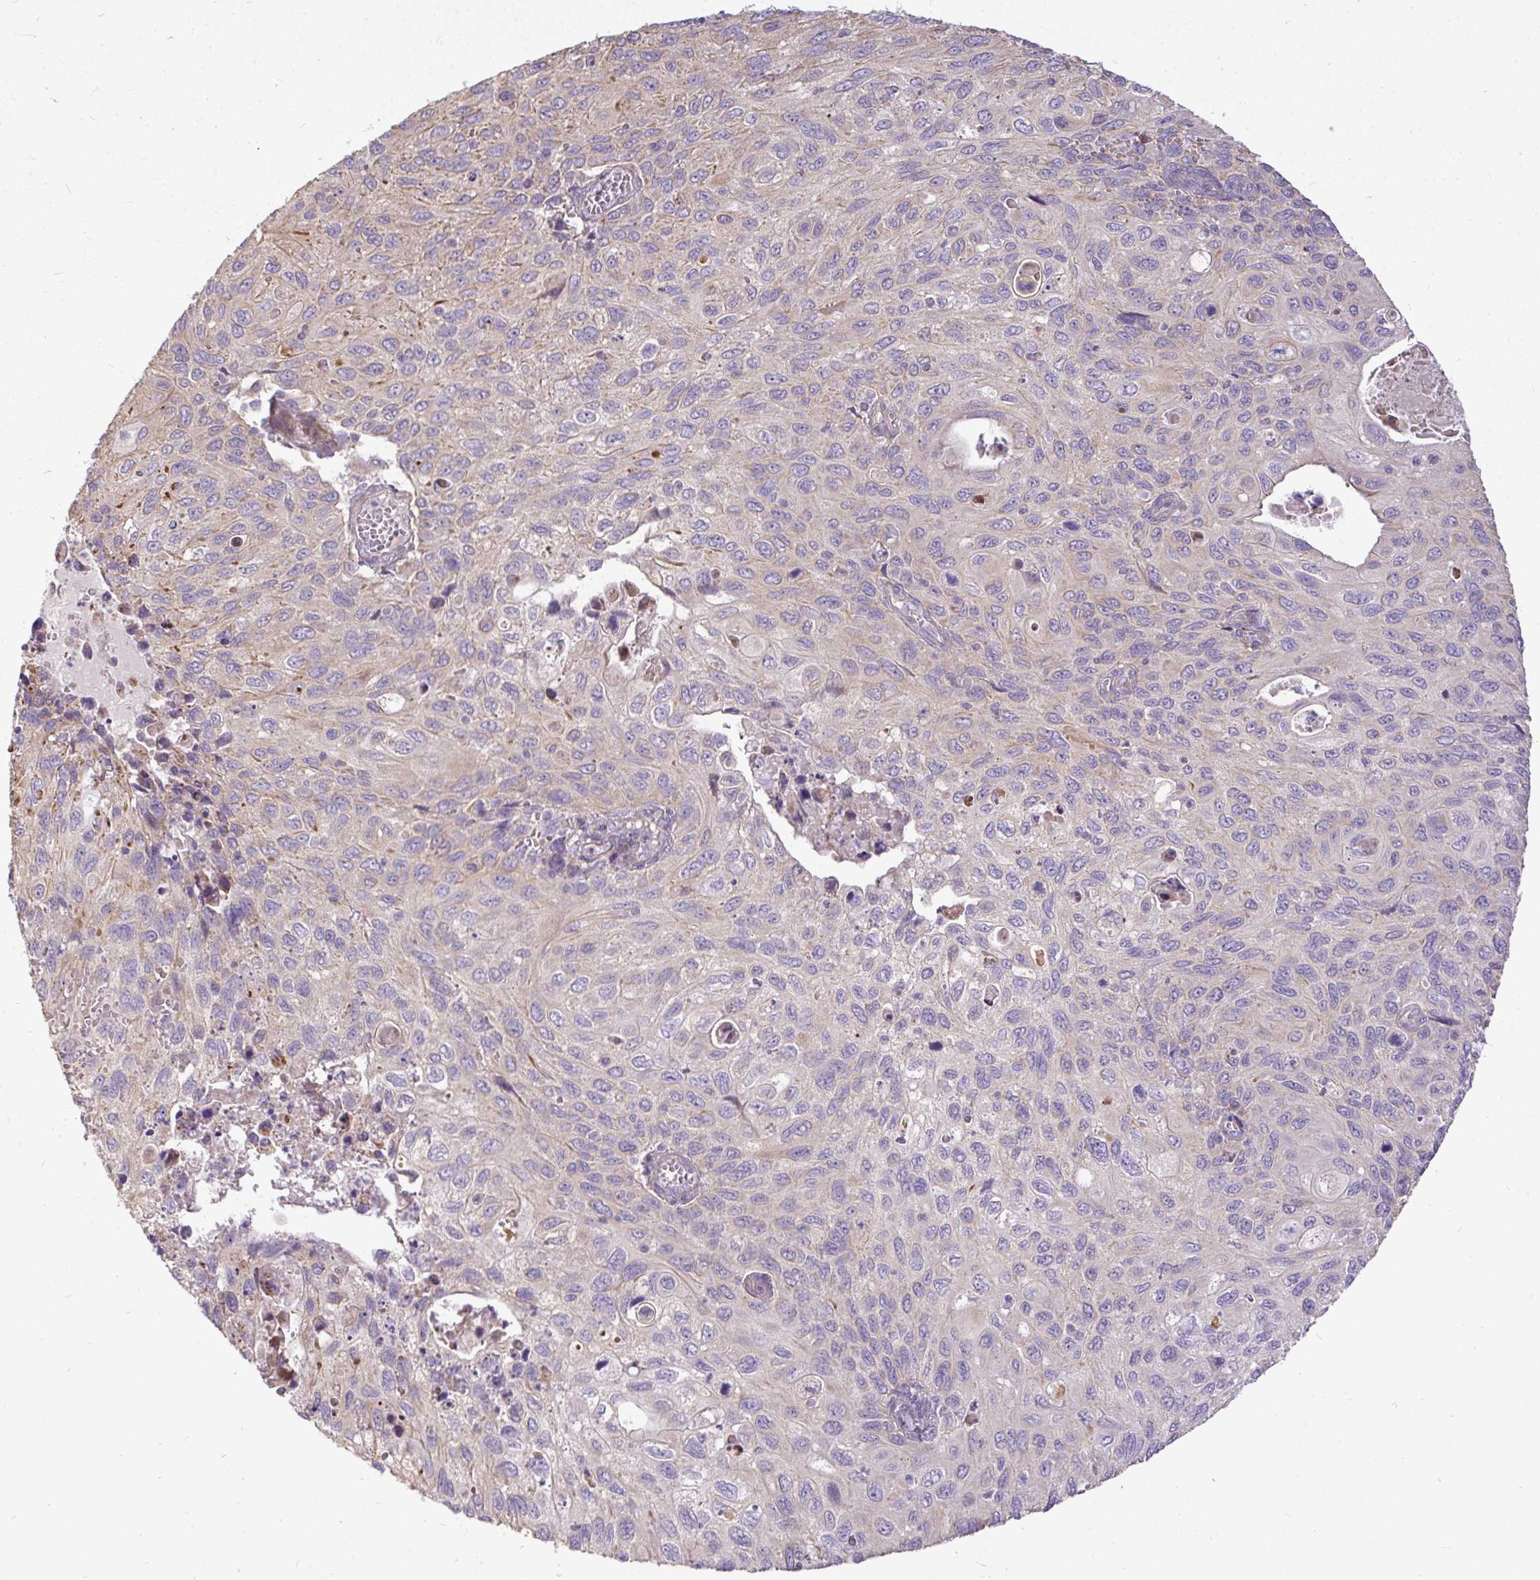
{"staining": {"intensity": "weak", "quantity": "<25%", "location": "cytoplasmic/membranous"}, "tissue": "cervical cancer", "cell_type": "Tumor cells", "image_type": "cancer", "snomed": [{"axis": "morphology", "description": "Squamous cell carcinoma, NOS"}, {"axis": "topography", "description": "Cervix"}], "caption": "DAB (3,3'-diaminobenzidine) immunohistochemical staining of human cervical cancer (squamous cell carcinoma) shows no significant staining in tumor cells.", "gene": "STRIP1", "patient": {"sex": "female", "age": 70}}